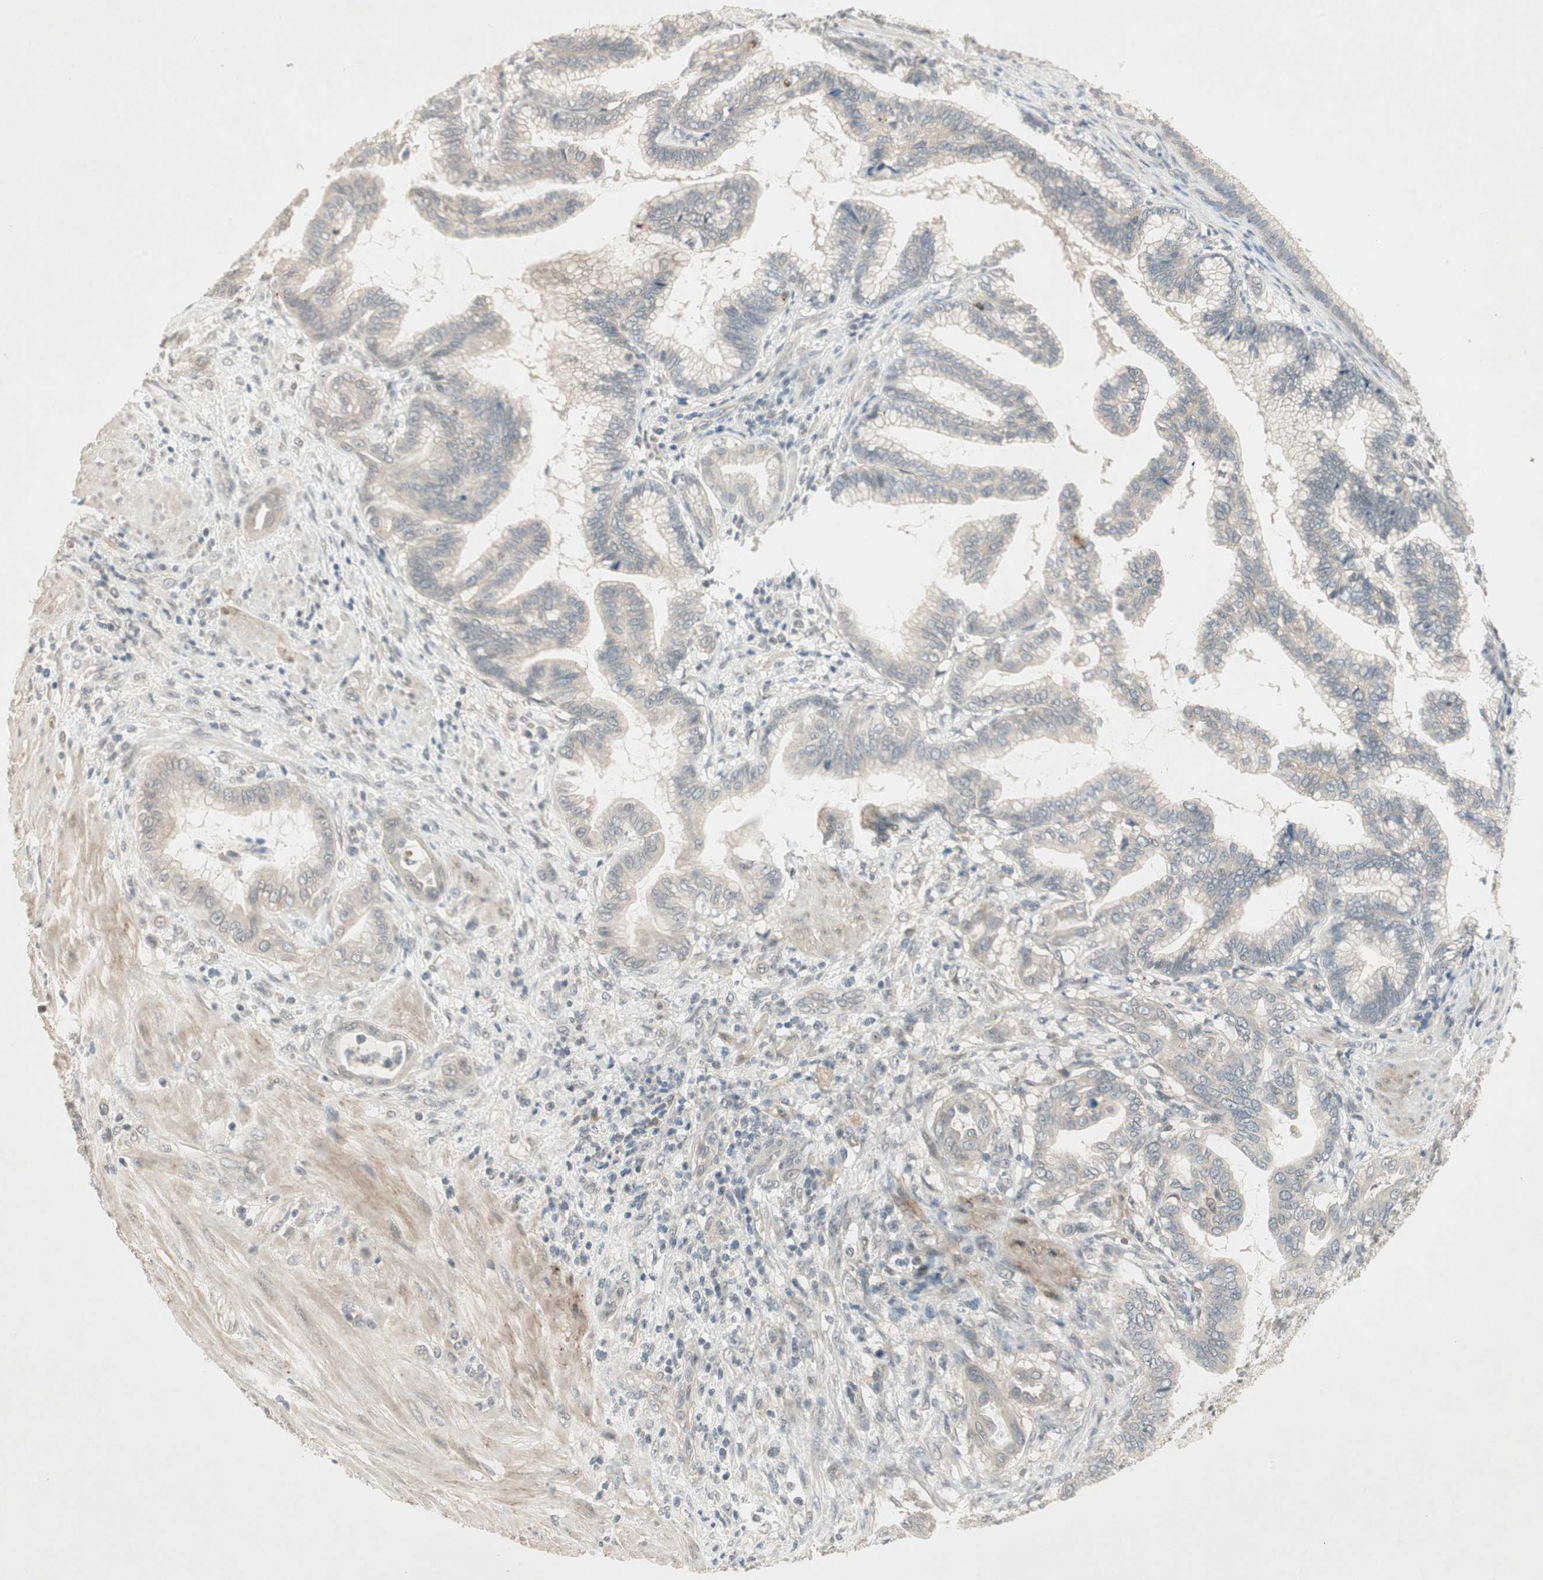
{"staining": {"intensity": "negative", "quantity": "none", "location": "none"}, "tissue": "pancreatic cancer", "cell_type": "Tumor cells", "image_type": "cancer", "snomed": [{"axis": "morphology", "description": "Adenocarcinoma, NOS"}, {"axis": "topography", "description": "Pancreas"}], "caption": "The immunohistochemistry (IHC) photomicrograph has no significant staining in tumor cells of adenocarcinoma (pancreatic) tissue. (DAB immunohistochemistry, high magnification).", "gene": "RNGTT", "patient": {"sex": "female", "age": 64}}